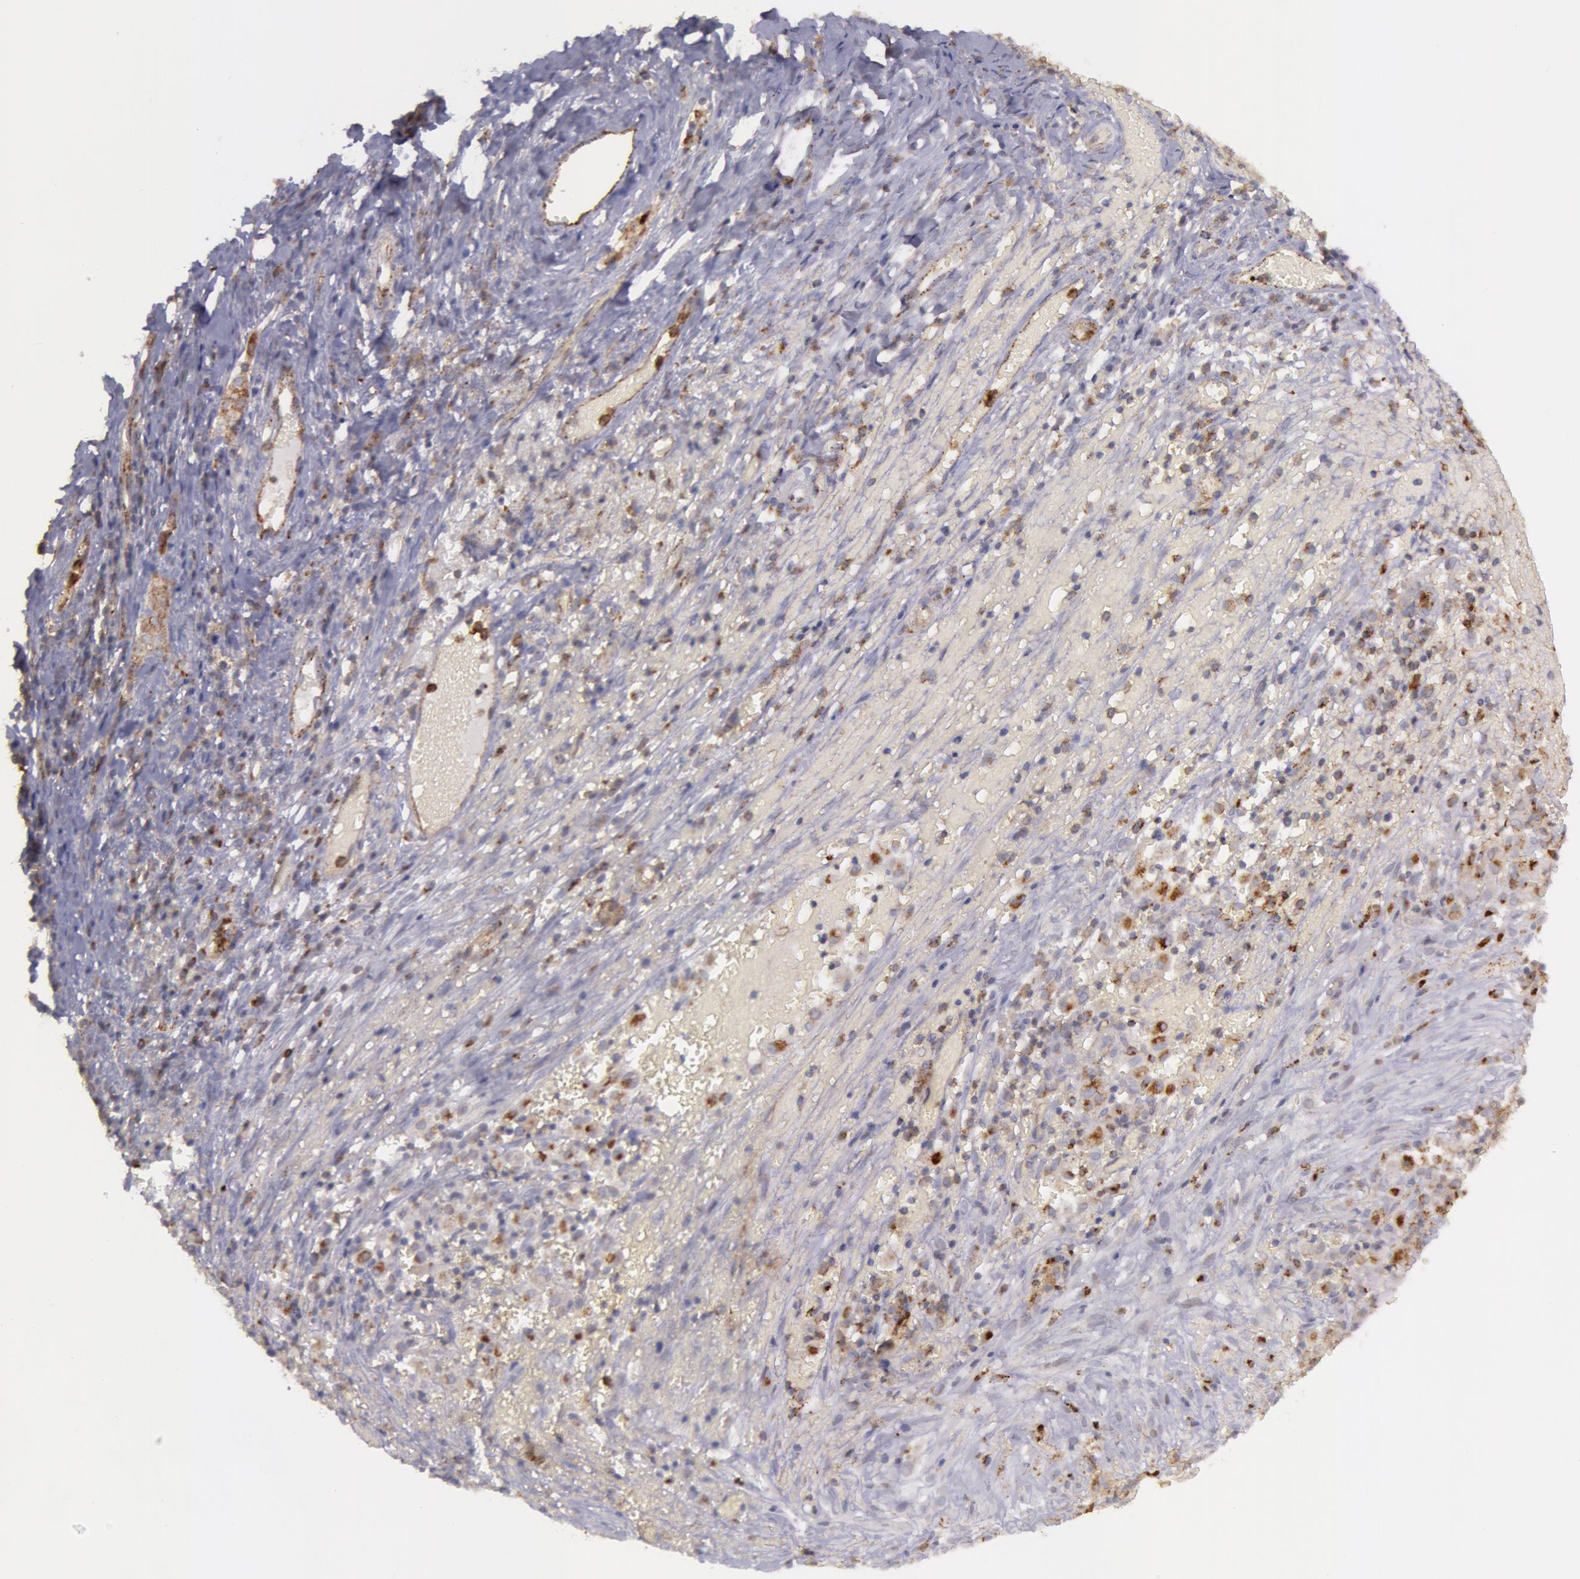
{"staining": {"intensity": "weak", "quantity": ">75%", "location": "cytoplasmic/membranous"}, "tissue": "cervical cancer", "cell_type": "Tumor cells", "image_type": "cancer", "snomed": [{"axis": "morphology", "description": "Normal tissue, NOS"}, {"axis": "morphology", "description": "Squamous cell carcinoma, NOS"}, {"axis": "topography", "description": "Cervix"}], "caption": "A brown stain labels weak cytoplasmic/membranous positivity of a protein in human cervical cancer tumor cells.", "gene": "FLOT2", "patient": {"sex": "female", "age": 67}}